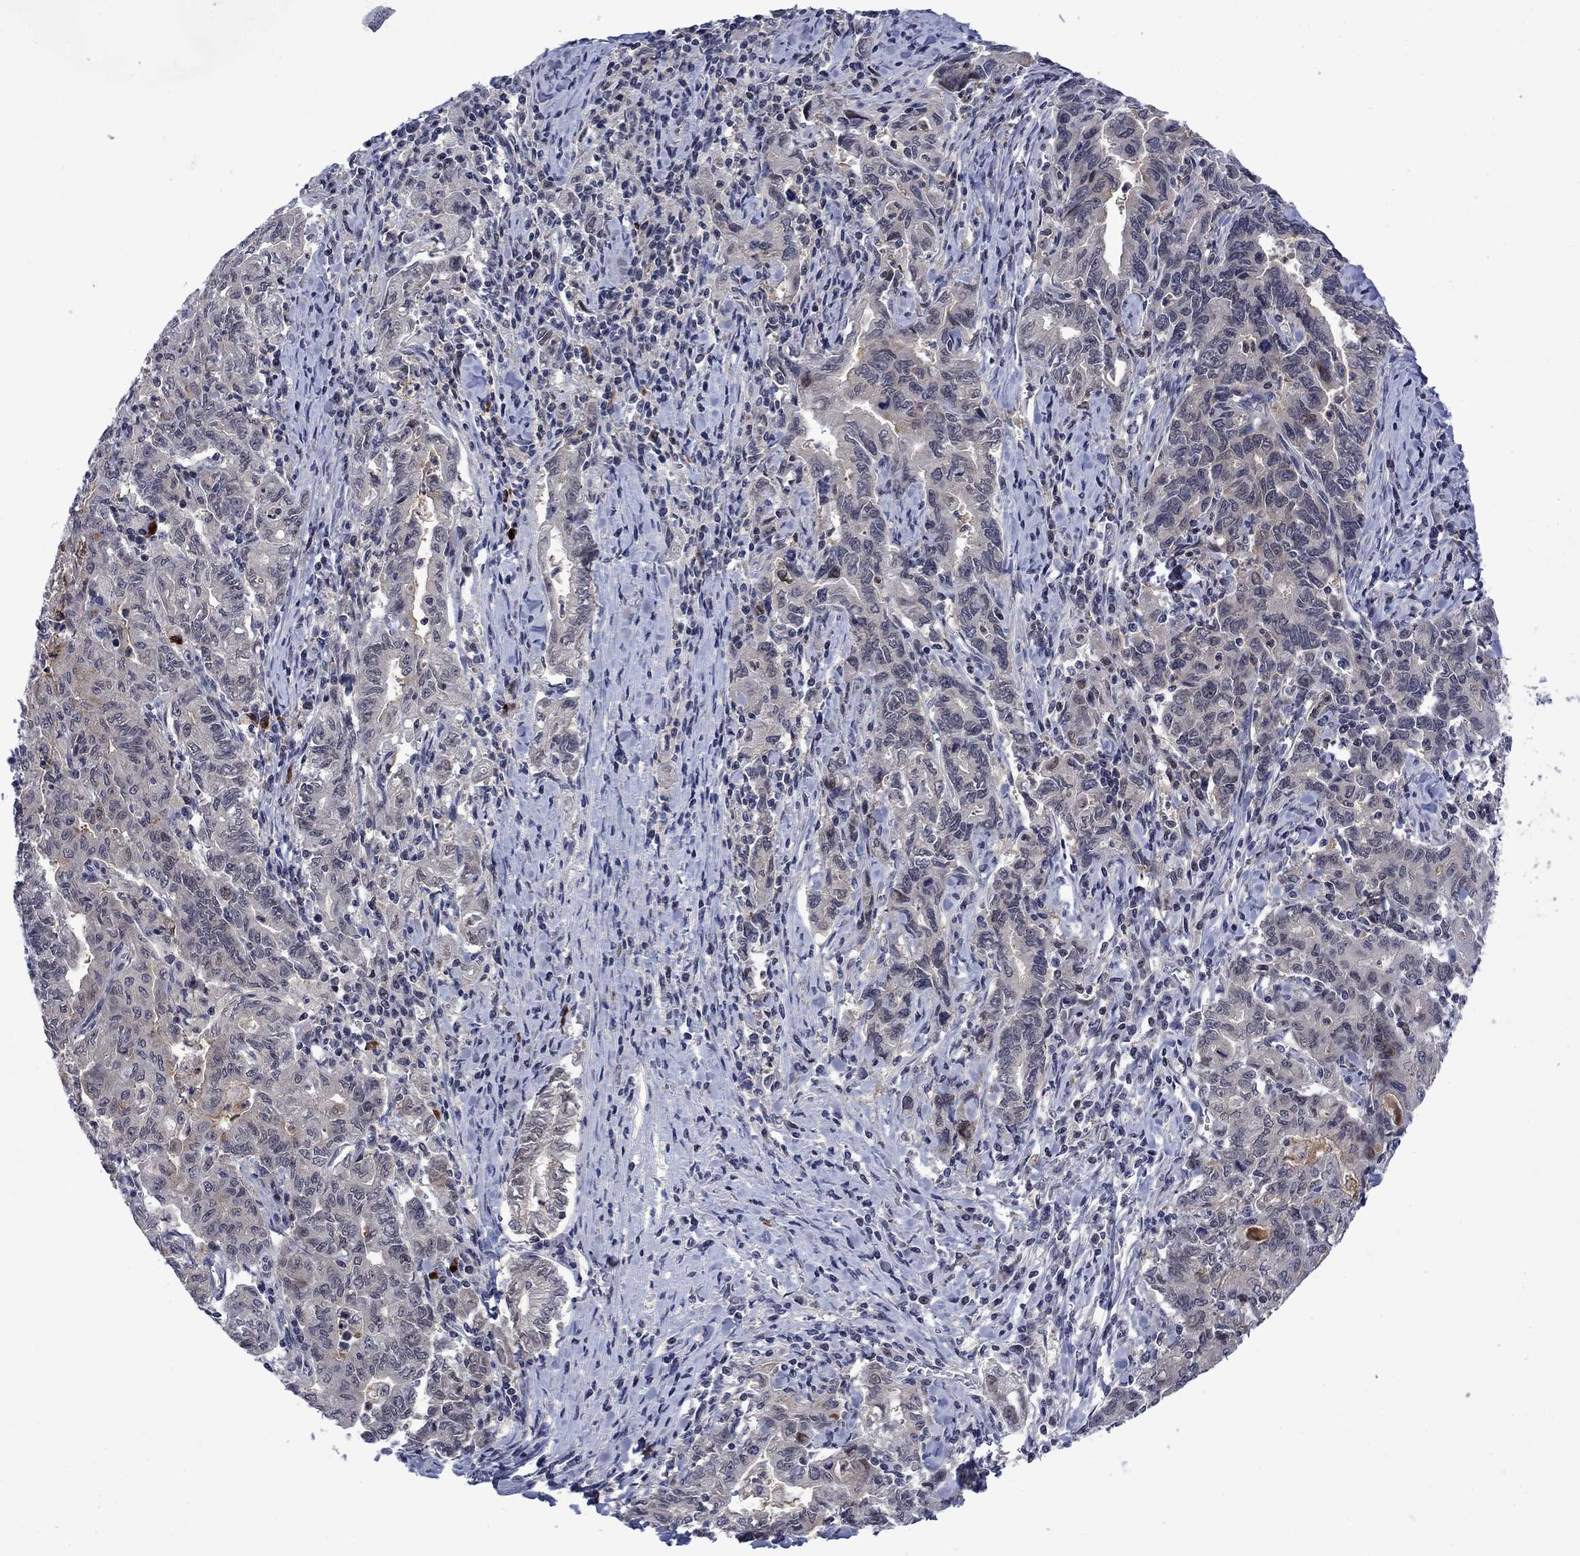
{"staining": {"intensity": "negative", "quantity": "none", "location": "none"}, "tissue": "stomach cancer", "cell_type": "Tumor cells", "image_type": "cancer", "snomed": [{"axis": "morphology", "description": "Adenocarcinoma, NOS"}, {"axis": "topography", "description": "Stomach, upper"}], "caption": "A photomicrograph of stomach cancer (adenocarcinoma) stained for a protein reveals no brown staining in tumor cells. (Immunohistochemistry, brightfield microscopy, high magnification).", "gene": "AGL", "patient": {"sex": "female", "age": 79}}